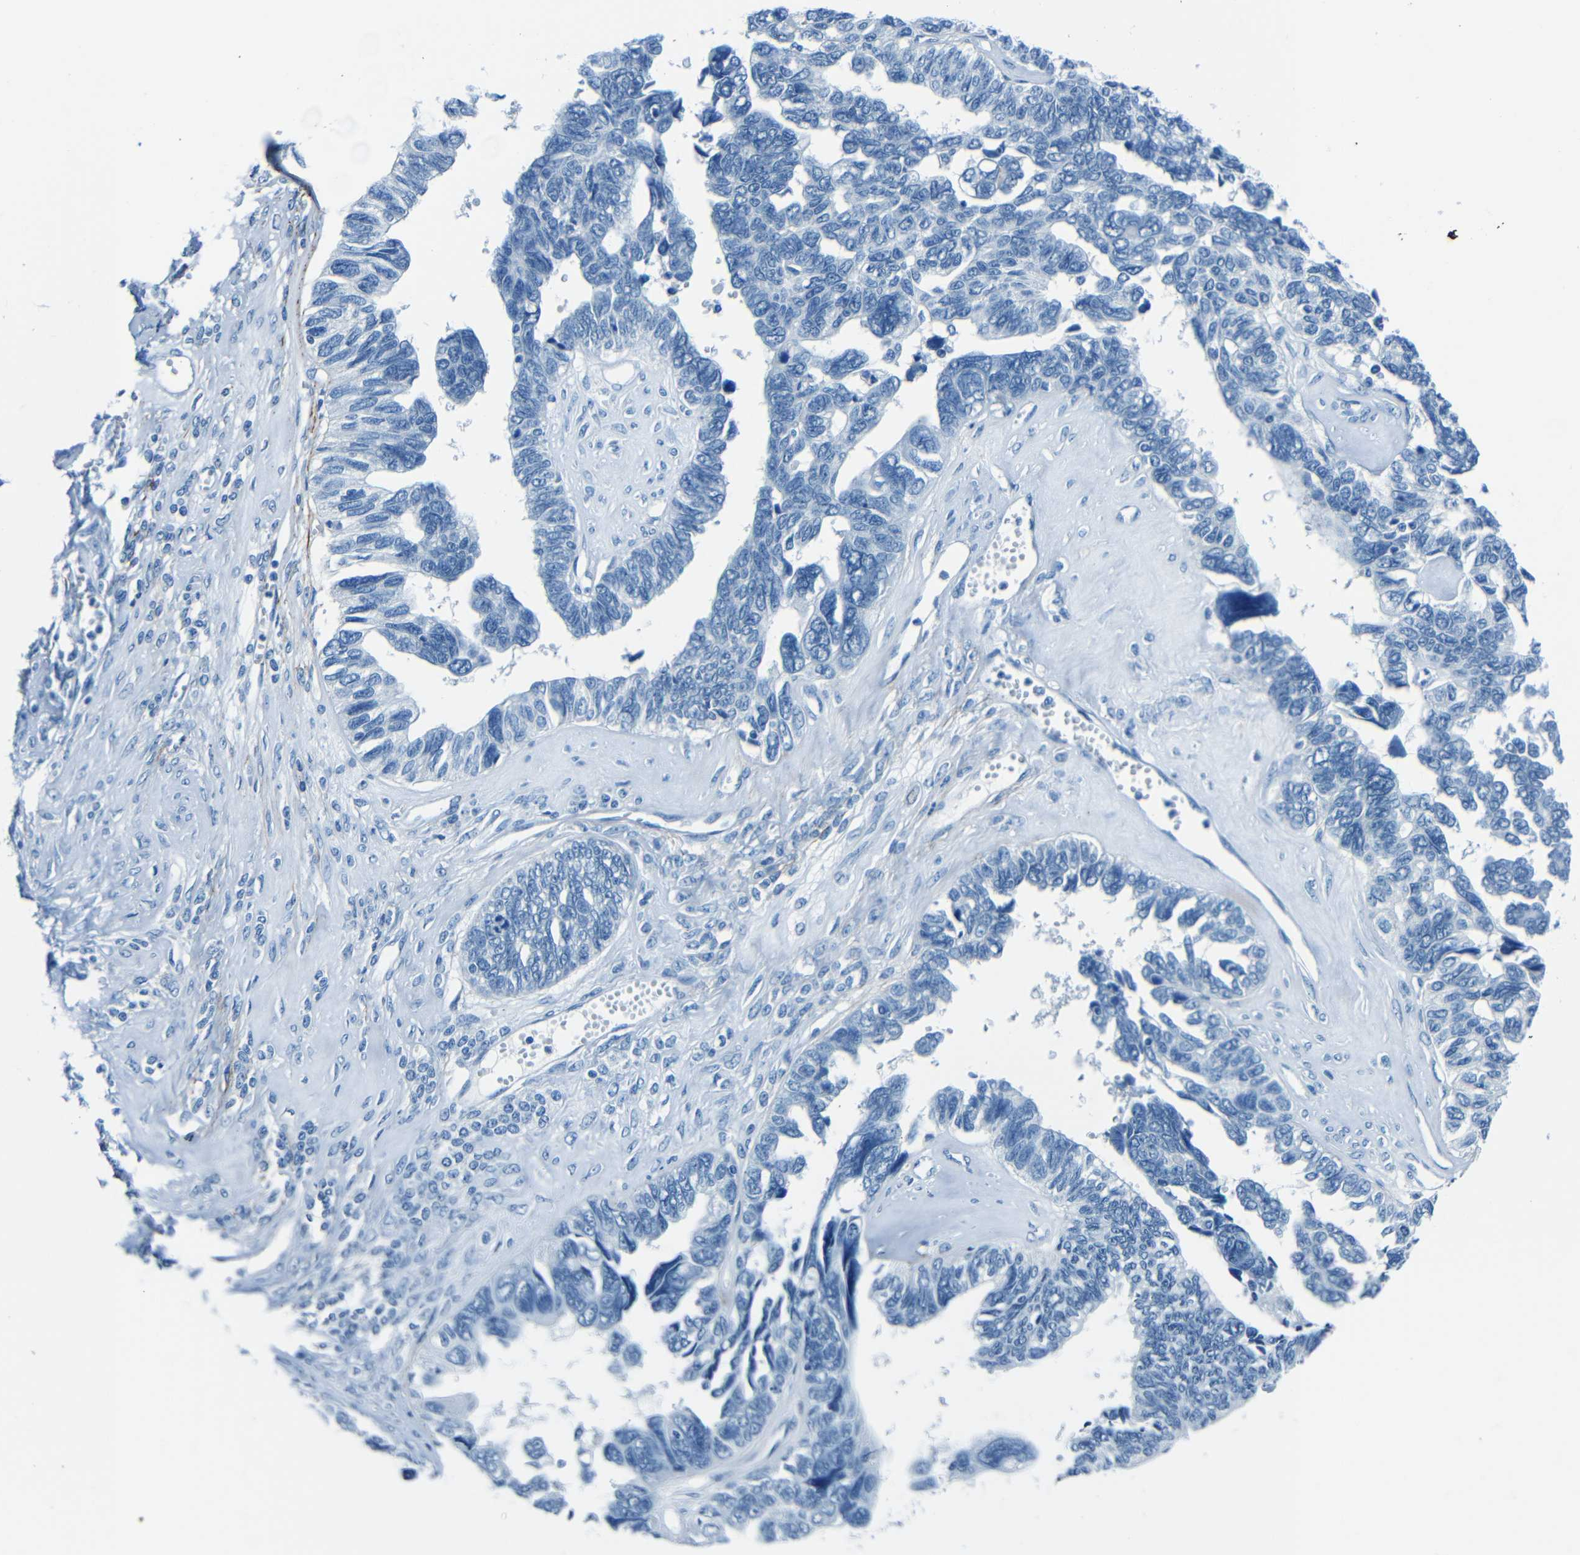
{"staining": {"intensity": "negative", "quantity": "none", "location": "none"}, "tissue": "ovarian cancer", "cell_type": "Tumor cells", "image_type": "cancer", "snomed": [{"axis": "morphology", "description": "Cystadenocarcinoma, serous, NOS"}, {"axis": "topography", "description": "Ovary"}], "caption": "Ovarian cancer stained for a protein using IHC demonstrates no staining tumor cells.", "gene": "FBN2", "patient": {"sex": "female", "age": 79}}